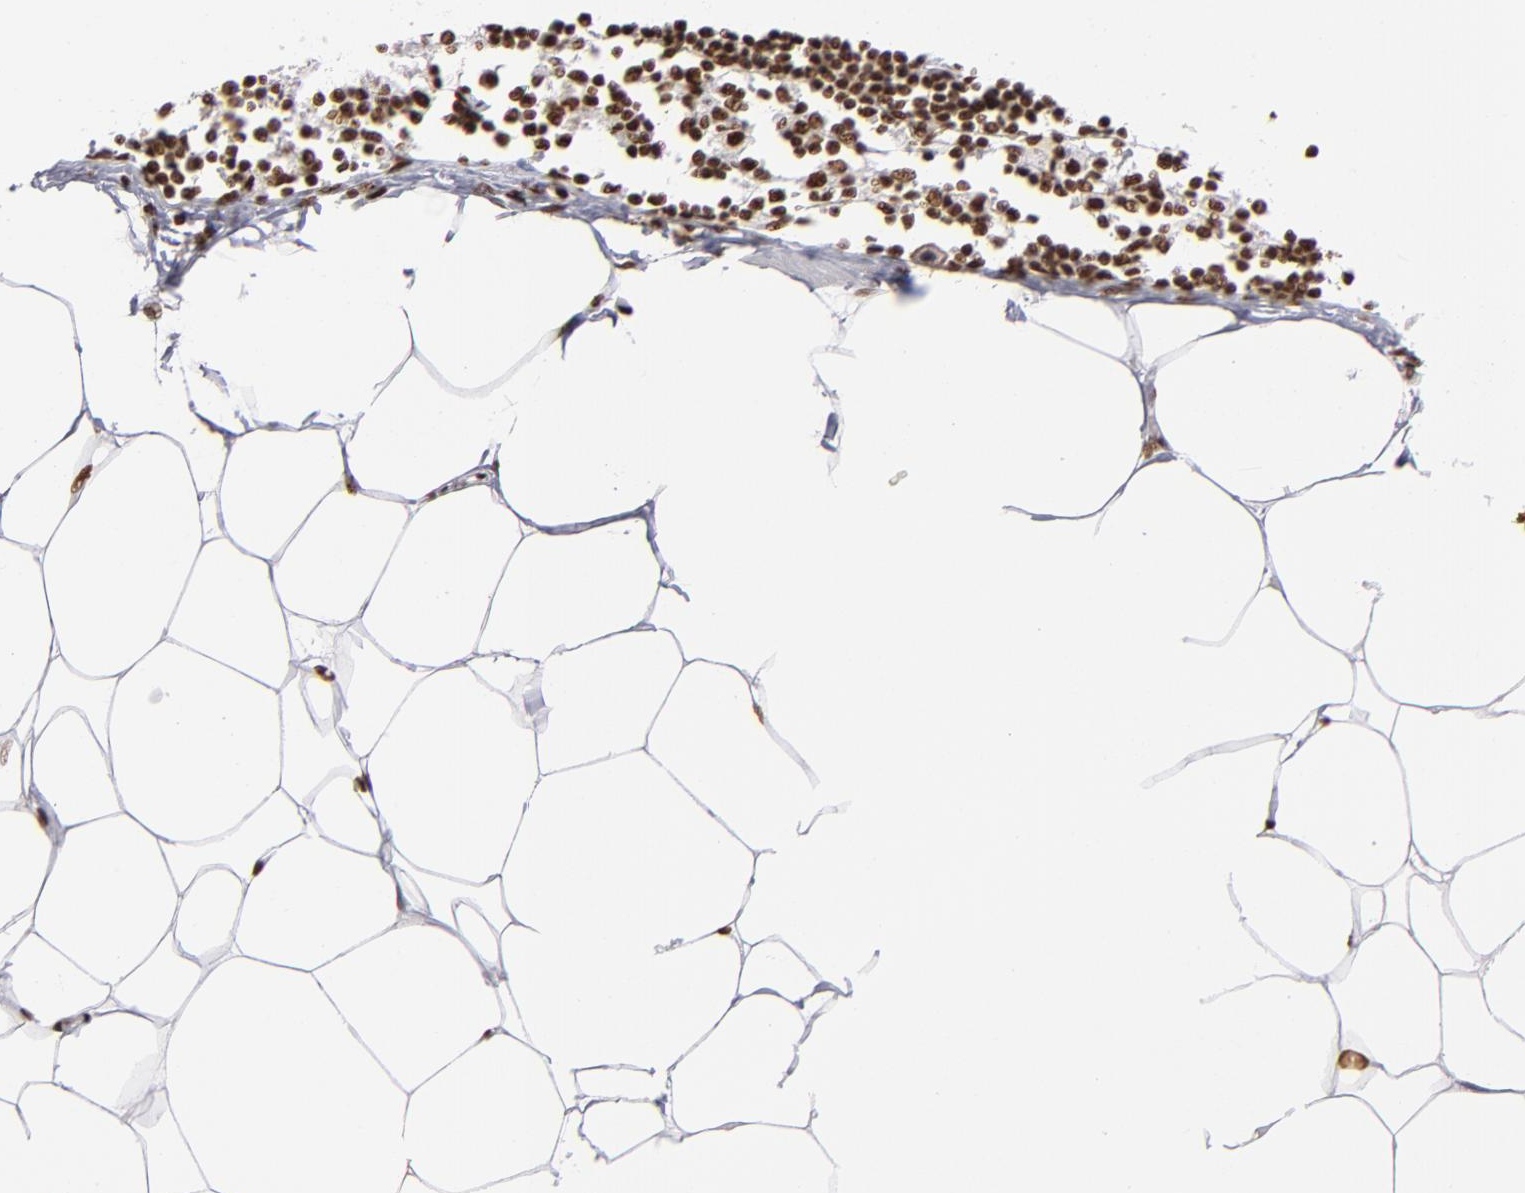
{"staining": {"intensity": "strong", "quantity": "25%-75%", "location": "nuclear"}, "tissue": "adipose tissue", "cell_type": "Adipocytes", "image_type": "normal", "snomed": [{"axis": "morphology", "description": "Normal tissue, NOS"}, {"axis": "morphology", "description": "Adenocarcinoma, NOS"}, {"axis": "topography", "description": "Colon"}, {"axis": "topography", "description": "Peripheral nerve tissue"}], "caption": "A brown stain highlights strong nuclear staining of a protein in adipocytes of benign adipose tissue. The staining is performed using DAB (3,3'-diaminobenzidine) brown chromogen to label protein expression. The nuclei are counter-stained blue using hematoxylin.", "gene": "MRE11", "patient": {"sex": "male", "age": 14}}